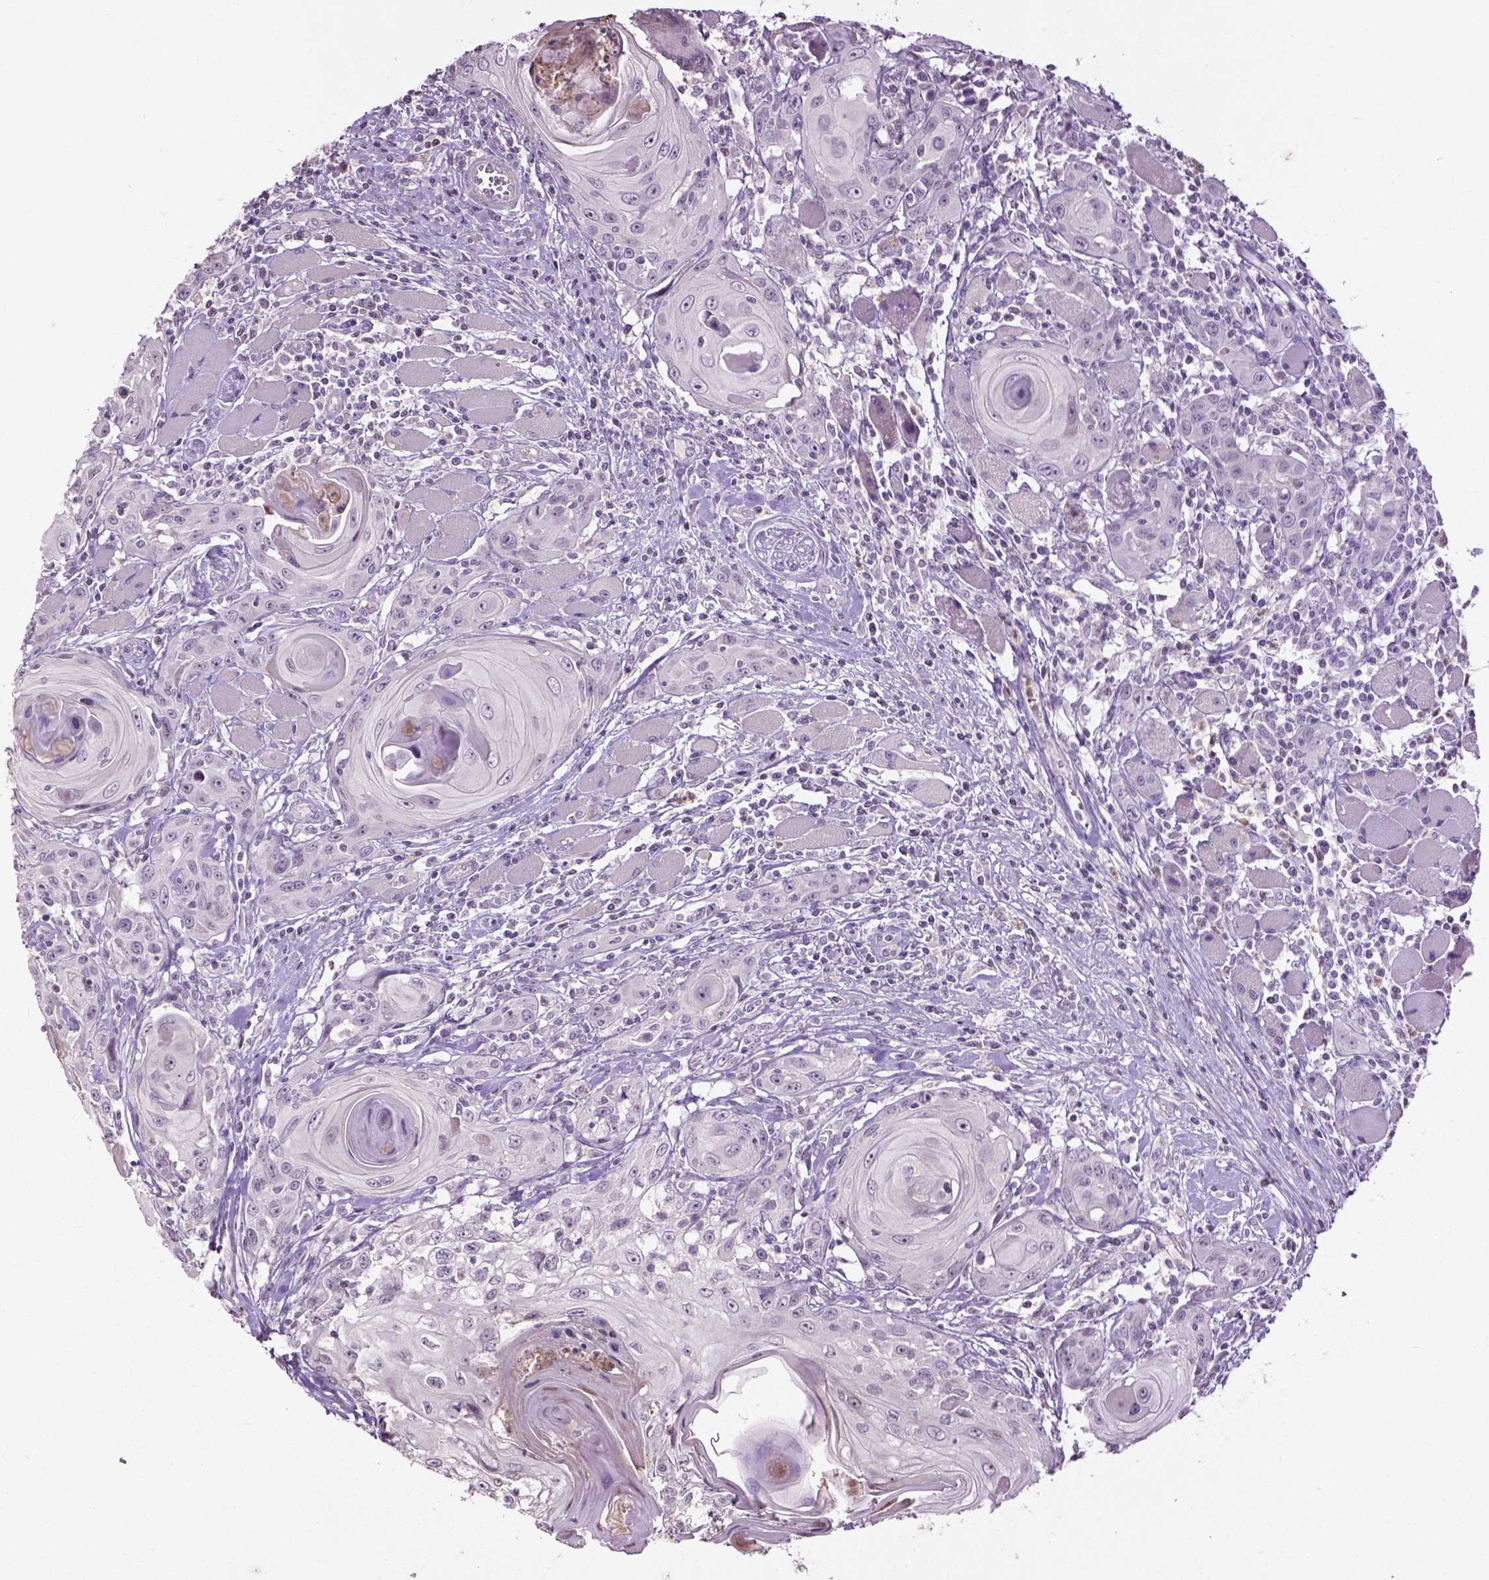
{"staining": {"intensity": "negative", "quantity": "none", "location": "none"}, "tissue": "head and neck cancer", "cell_type": "Tumor cells", "image_type": "cancer", "snomed": [{"axis": "morphology", "description": "Squamous cell carcinoma, NOS"}, {"axis": "topography", "description": "Head-Neck"}], "caption": "This is an IHC image of head and neck squamous cell carcinoma. There is no expression in tumor cells.", "gene": "NTNG2", "patient": {"sex": "female", "age": 80}}